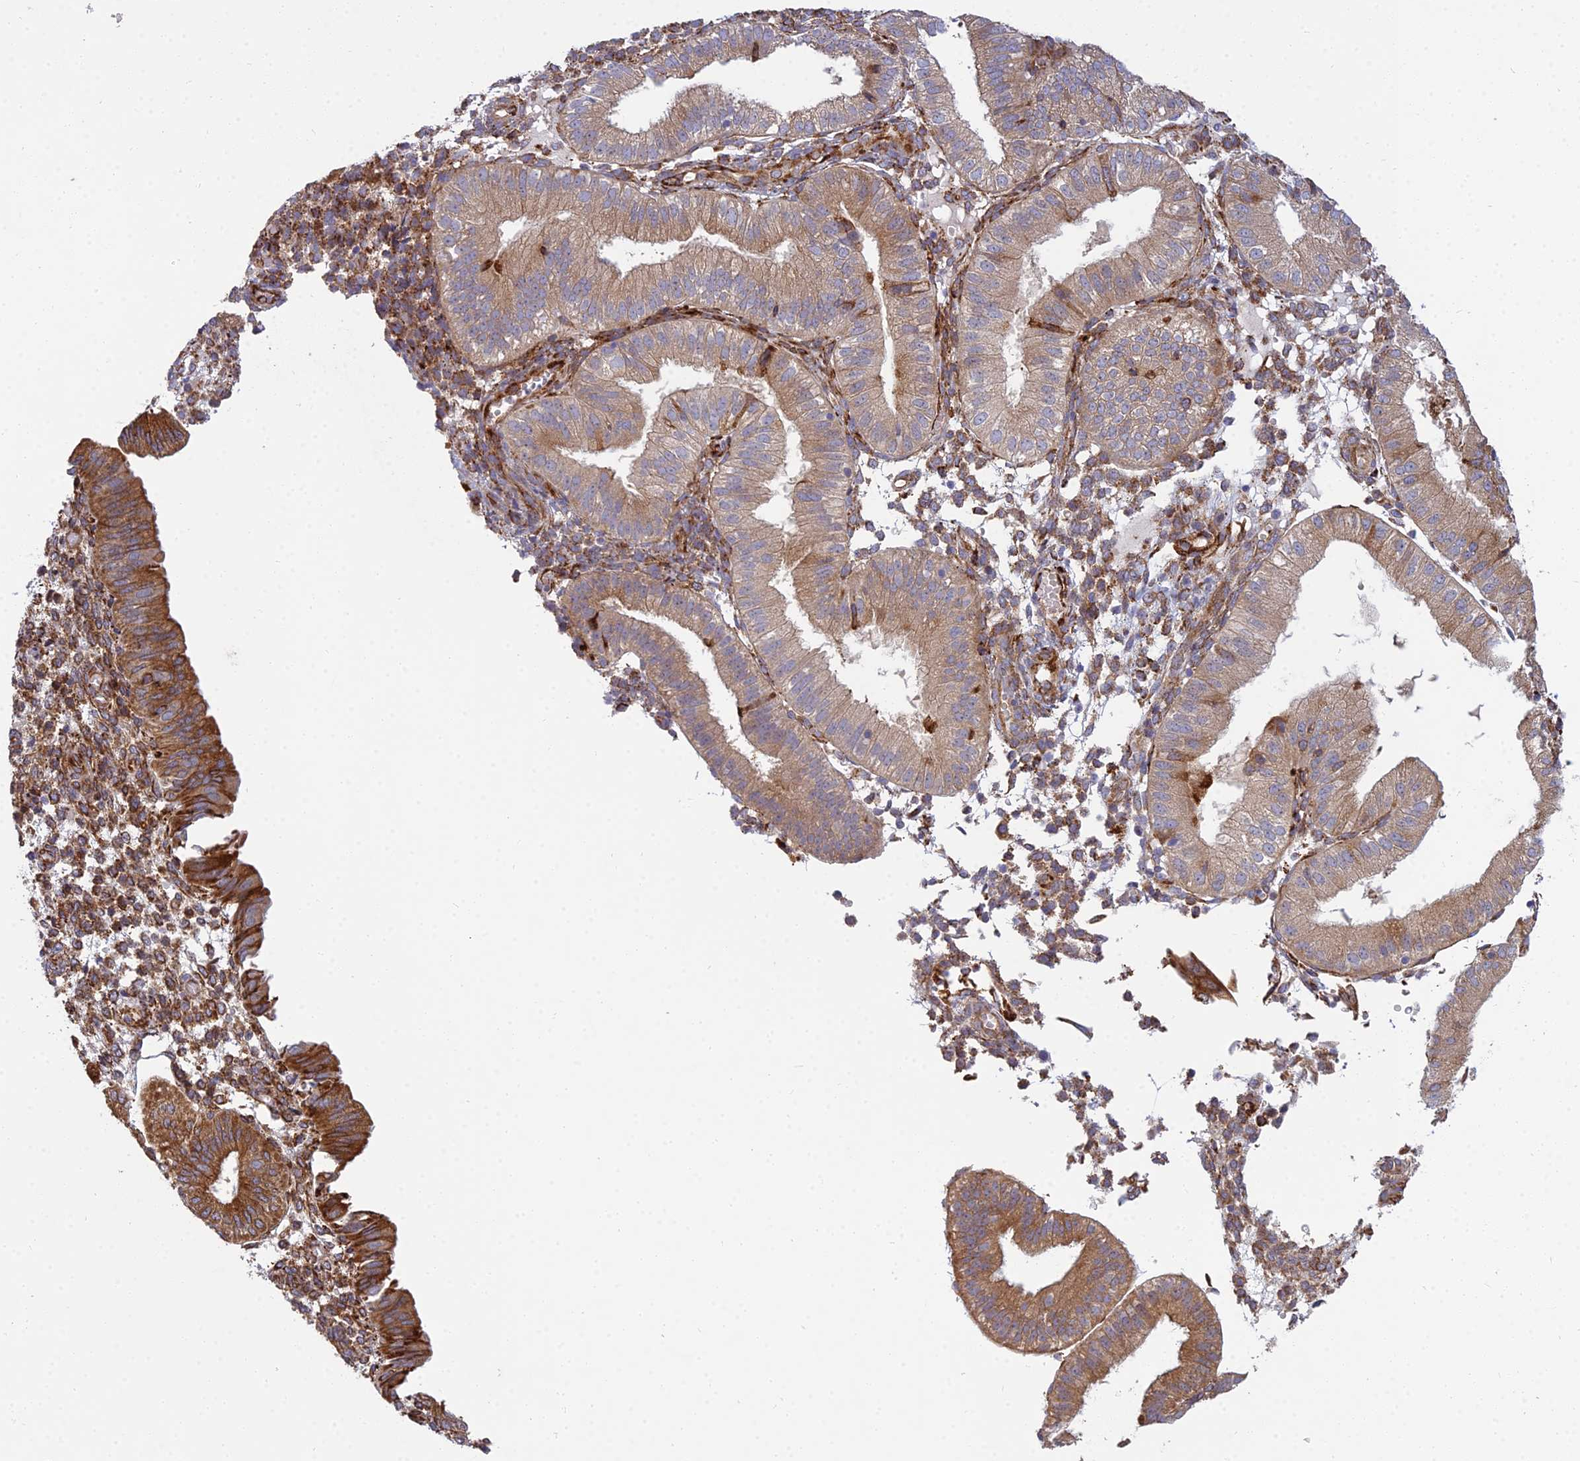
{"staining": {"intensity": "strong", "quantity": "25%-75%", "location": "cytoplasmic/membranous"}, "tissue": "endometrium", "cell_type": "Cells in endometrial stroma", "image_type": "normal", "snomed": [{"axis": "morphology", "description": "Normal tissue, NOS"}, {"axis": "topography", "description": "Endometrium"}], "caption": "Strong cytoplasmic/membranous expression is identified in about 25%-75% of cells in endometrial stroma in normal endometrium.", "gene": "NDUFAF7", "patient": {"sex": "female", "age": 39}}